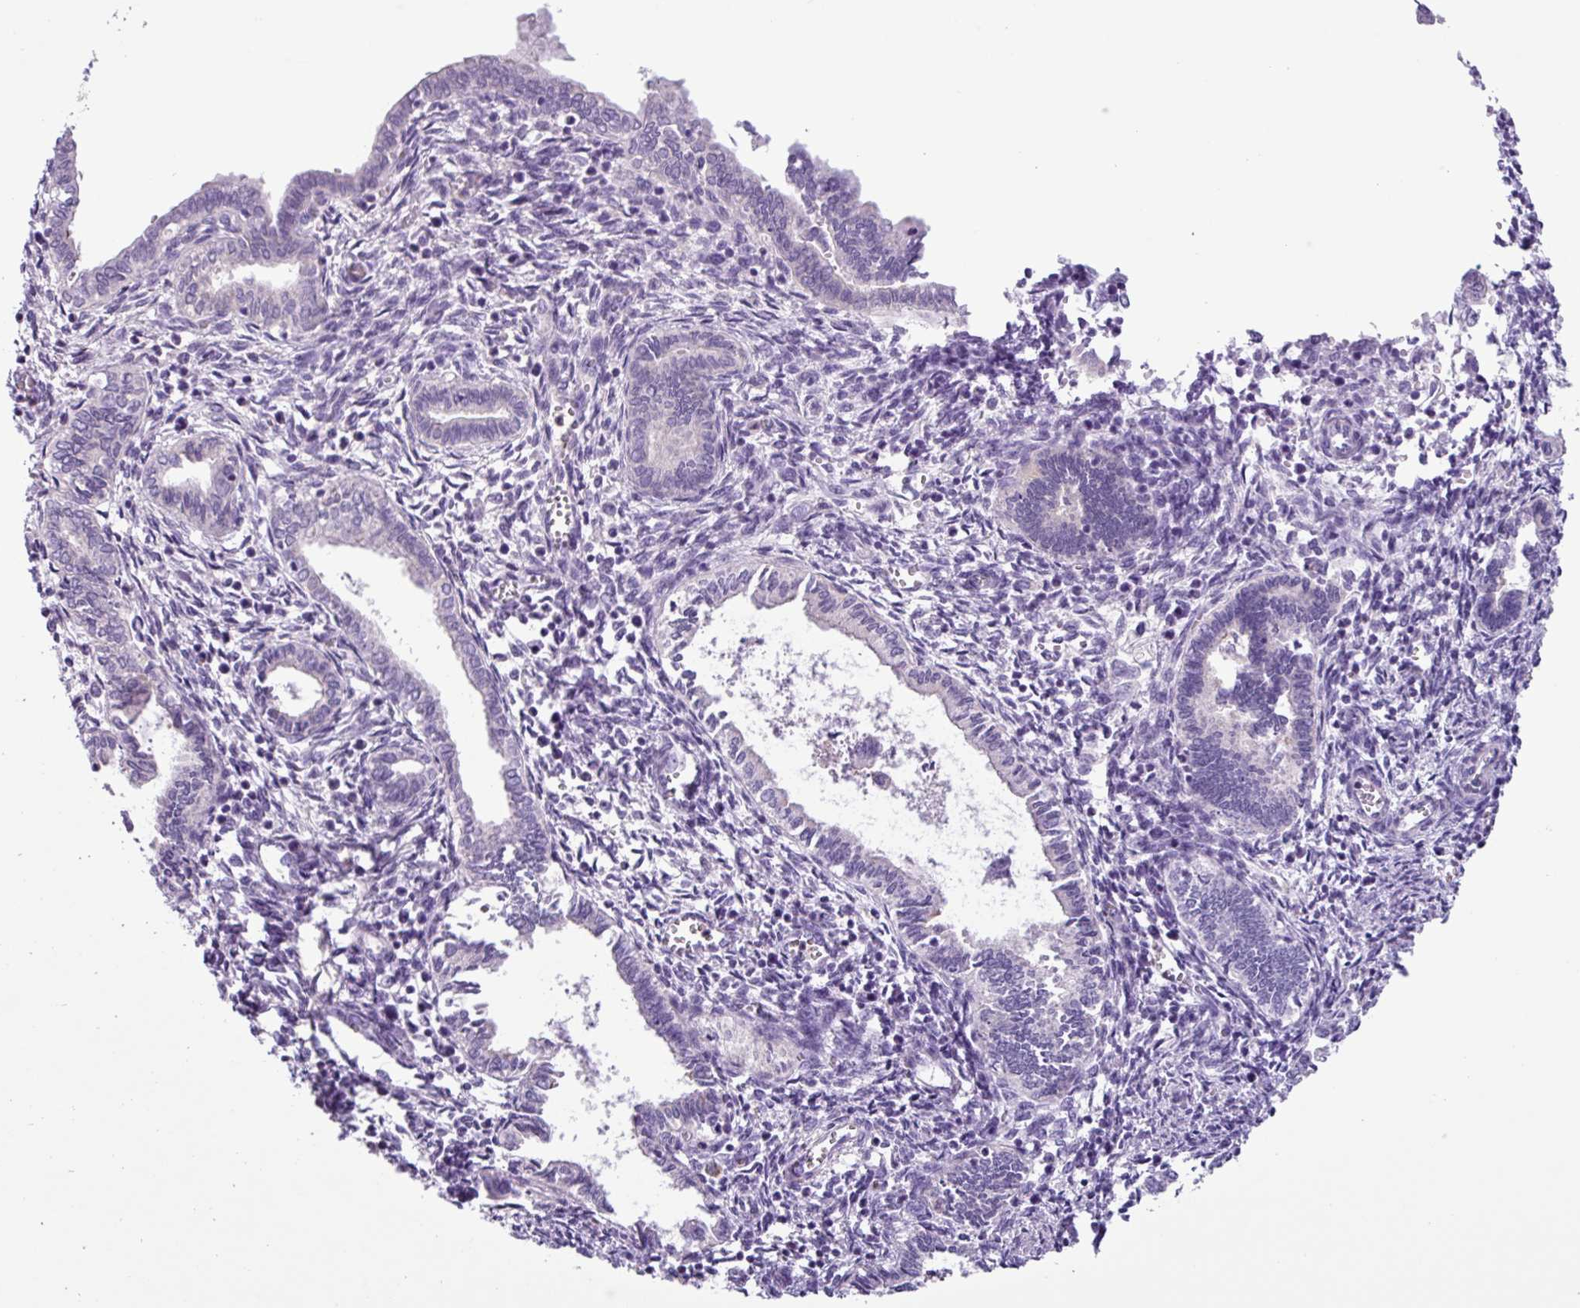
{"staining": {"intensity": "negative", "quantity": "none", "location": "none"}, "tissue": "endometrium", "cell_type": "Cells in endometrial stroma", "image_type": "normal", "snomed": [{"axis": "morphology", "description": "Normal tissue, NOS"}, {"axis": "topography", "description": "Endometrium"}], "caption": "Human endometrium stained for a protein using immunohistochemistry (IHC) displays no expression in cells in endometrial stroma.", "gene": "CYSTM1", "patient": {"sex": "female", "age": 37}}